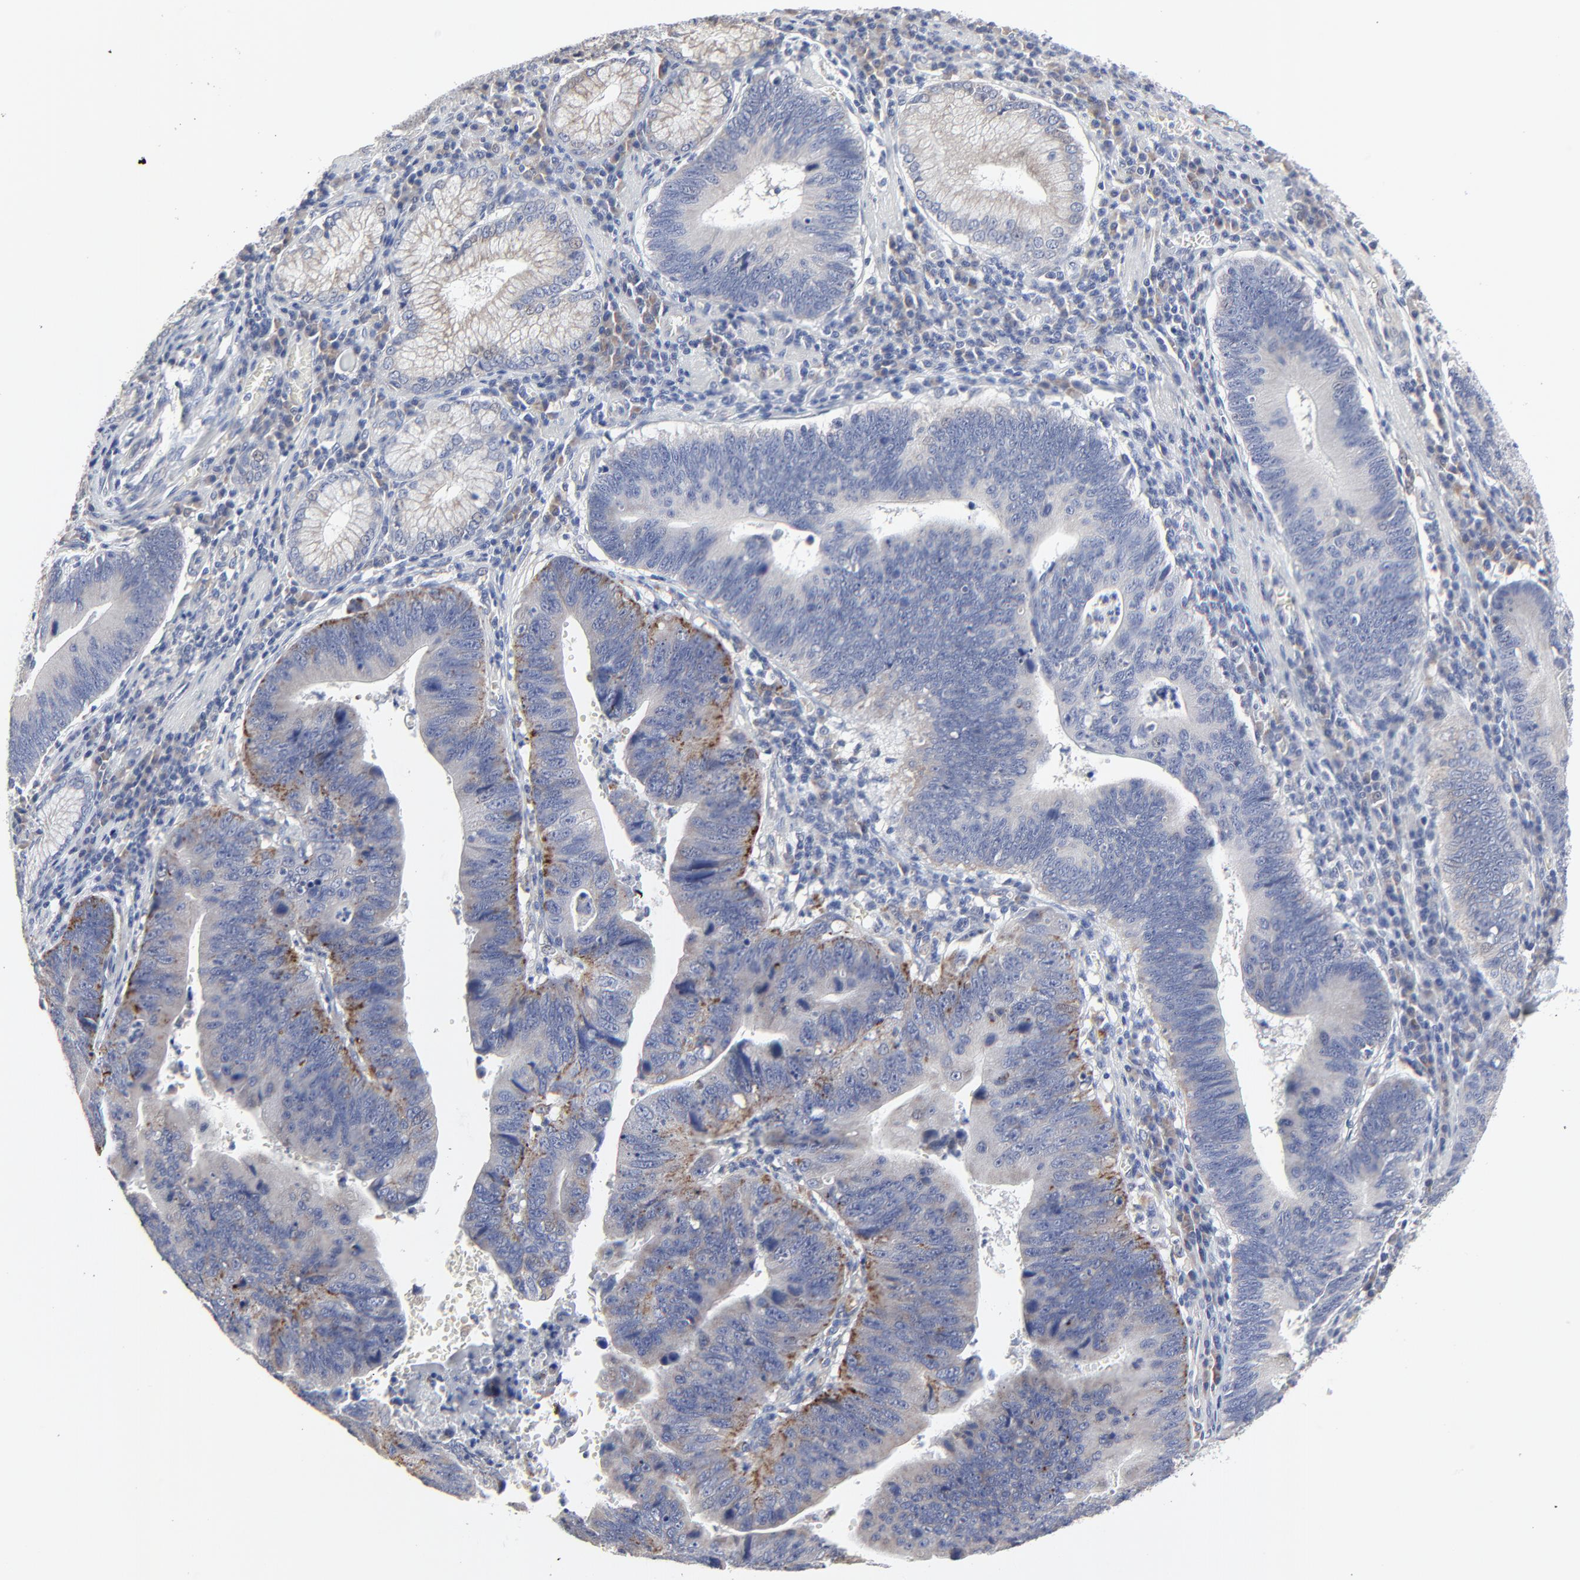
{"staining": {"intensity": "moderate", "quantity": "25%-75%", "location": "cytoplasmic/membranous"}, "tissue": "stomach cancer", "cell_type": "Tumor cells", "image_type": "cancer", "snomed": [{"axis": "morphology", "description": "Adenocarcinoma, NOS"}, {"axis": "topography", "description": "Stomach"}], "caption": "This micrograph demonstrates immunohistochemistry staining of stomach cancer, with medium moderate cytoplasmic/membranous positivity in about 25%-75% of tumor cells.", "gene": "DHRSX", "patient": {"sex": "male", "age": 59}}